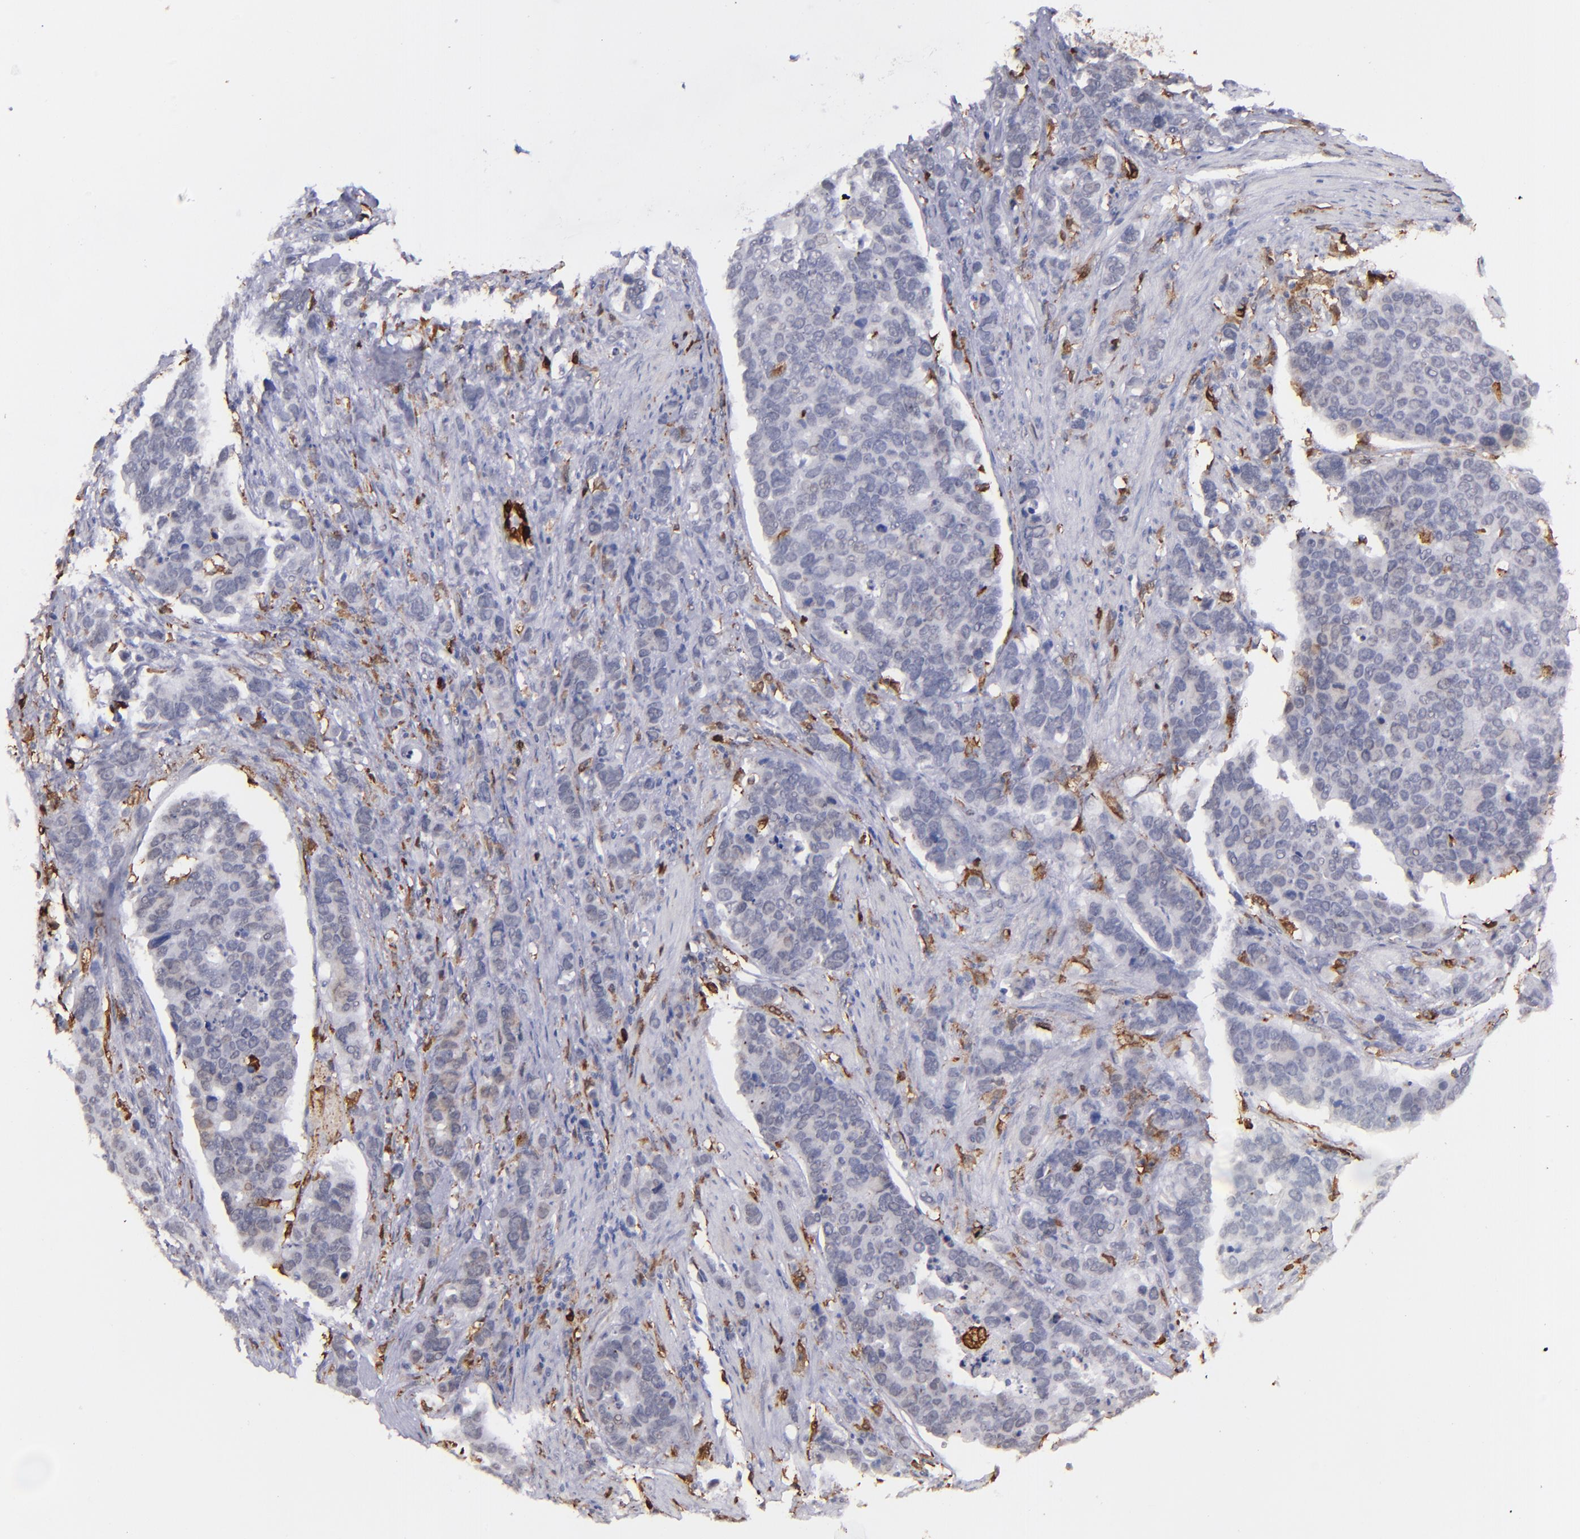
{"staining": {"intensity": "negative", "quantity": "none", "location": "none"}, "tissue": "stomach cancer", "cell_type": "Tumor cells", "image_type": "cancer", "snomed": [{"axis": "morphology", "description": "Adenocarcinoma, NOS"}, {"axis": "topography", "description": "Stomach, upper"}], "caption": "Human stomach cancer (adenocarcinoma) stained for a protein using IHC reveals no staining in tumor cells.", "gene": "NCF2", "patient": {"sex": "male", "age": 71}}